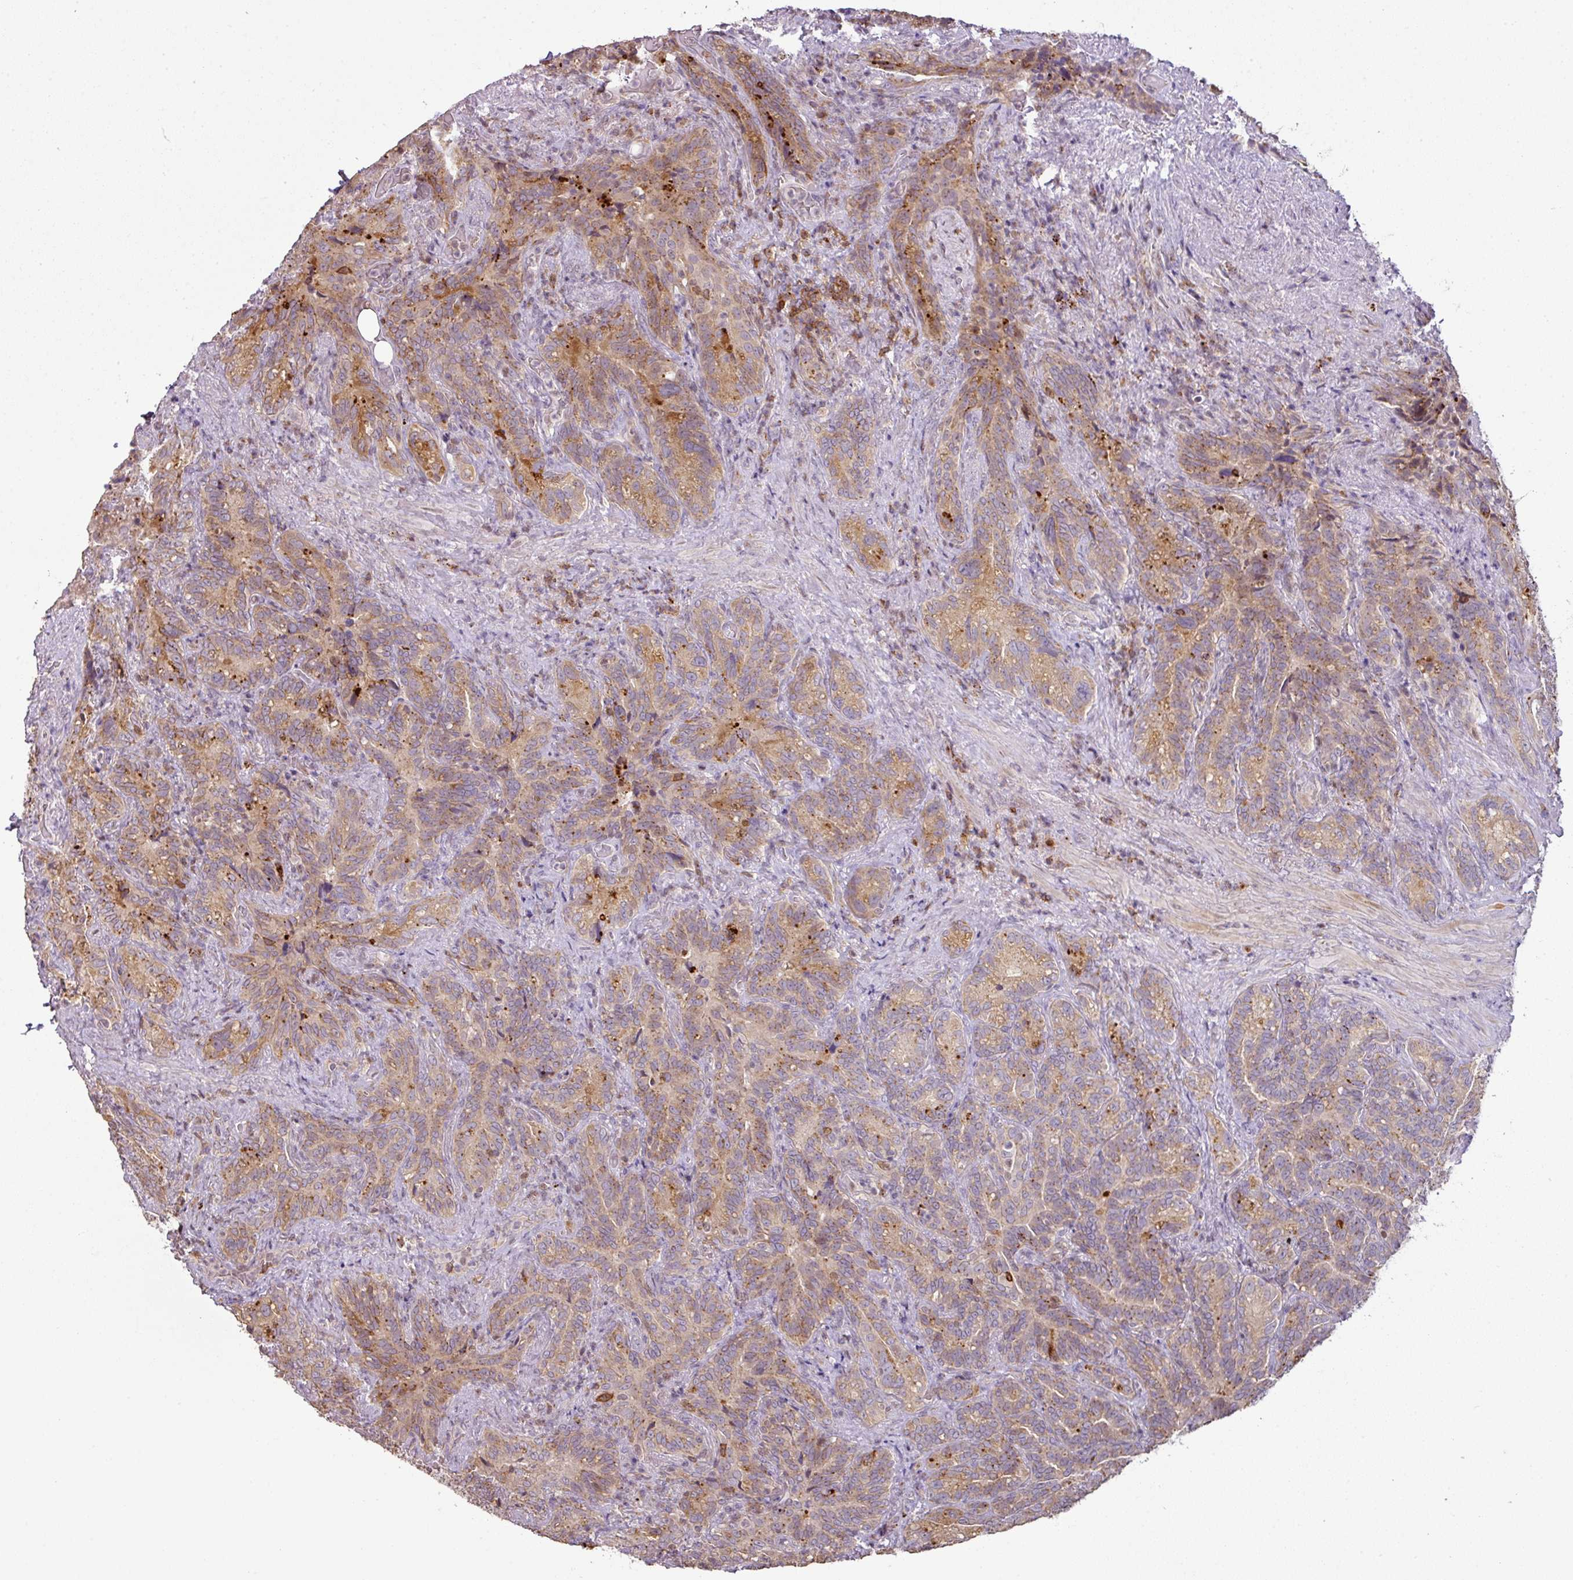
{"staining": {"intensity": "moderate", "quantity": "25%-75%", "location": "cytoplasmic/membranous"}, "tissue": "seminal vesicle", "cell_type": "Glandular cells", "image_type": "normal", "snomed": [{"axis": "morphology", "description": "Normal tissue, NOS"}, {"axis": "topography", "description": "Seminal veicle"}], "caption": "A brown stain highlights moderate cytoplasmic/membranous expression of a protein in glandular cells of unremarkable human seminal vesicle.", "gene": "CXCR5", "patient": {"sex": "male", "age": 68}}